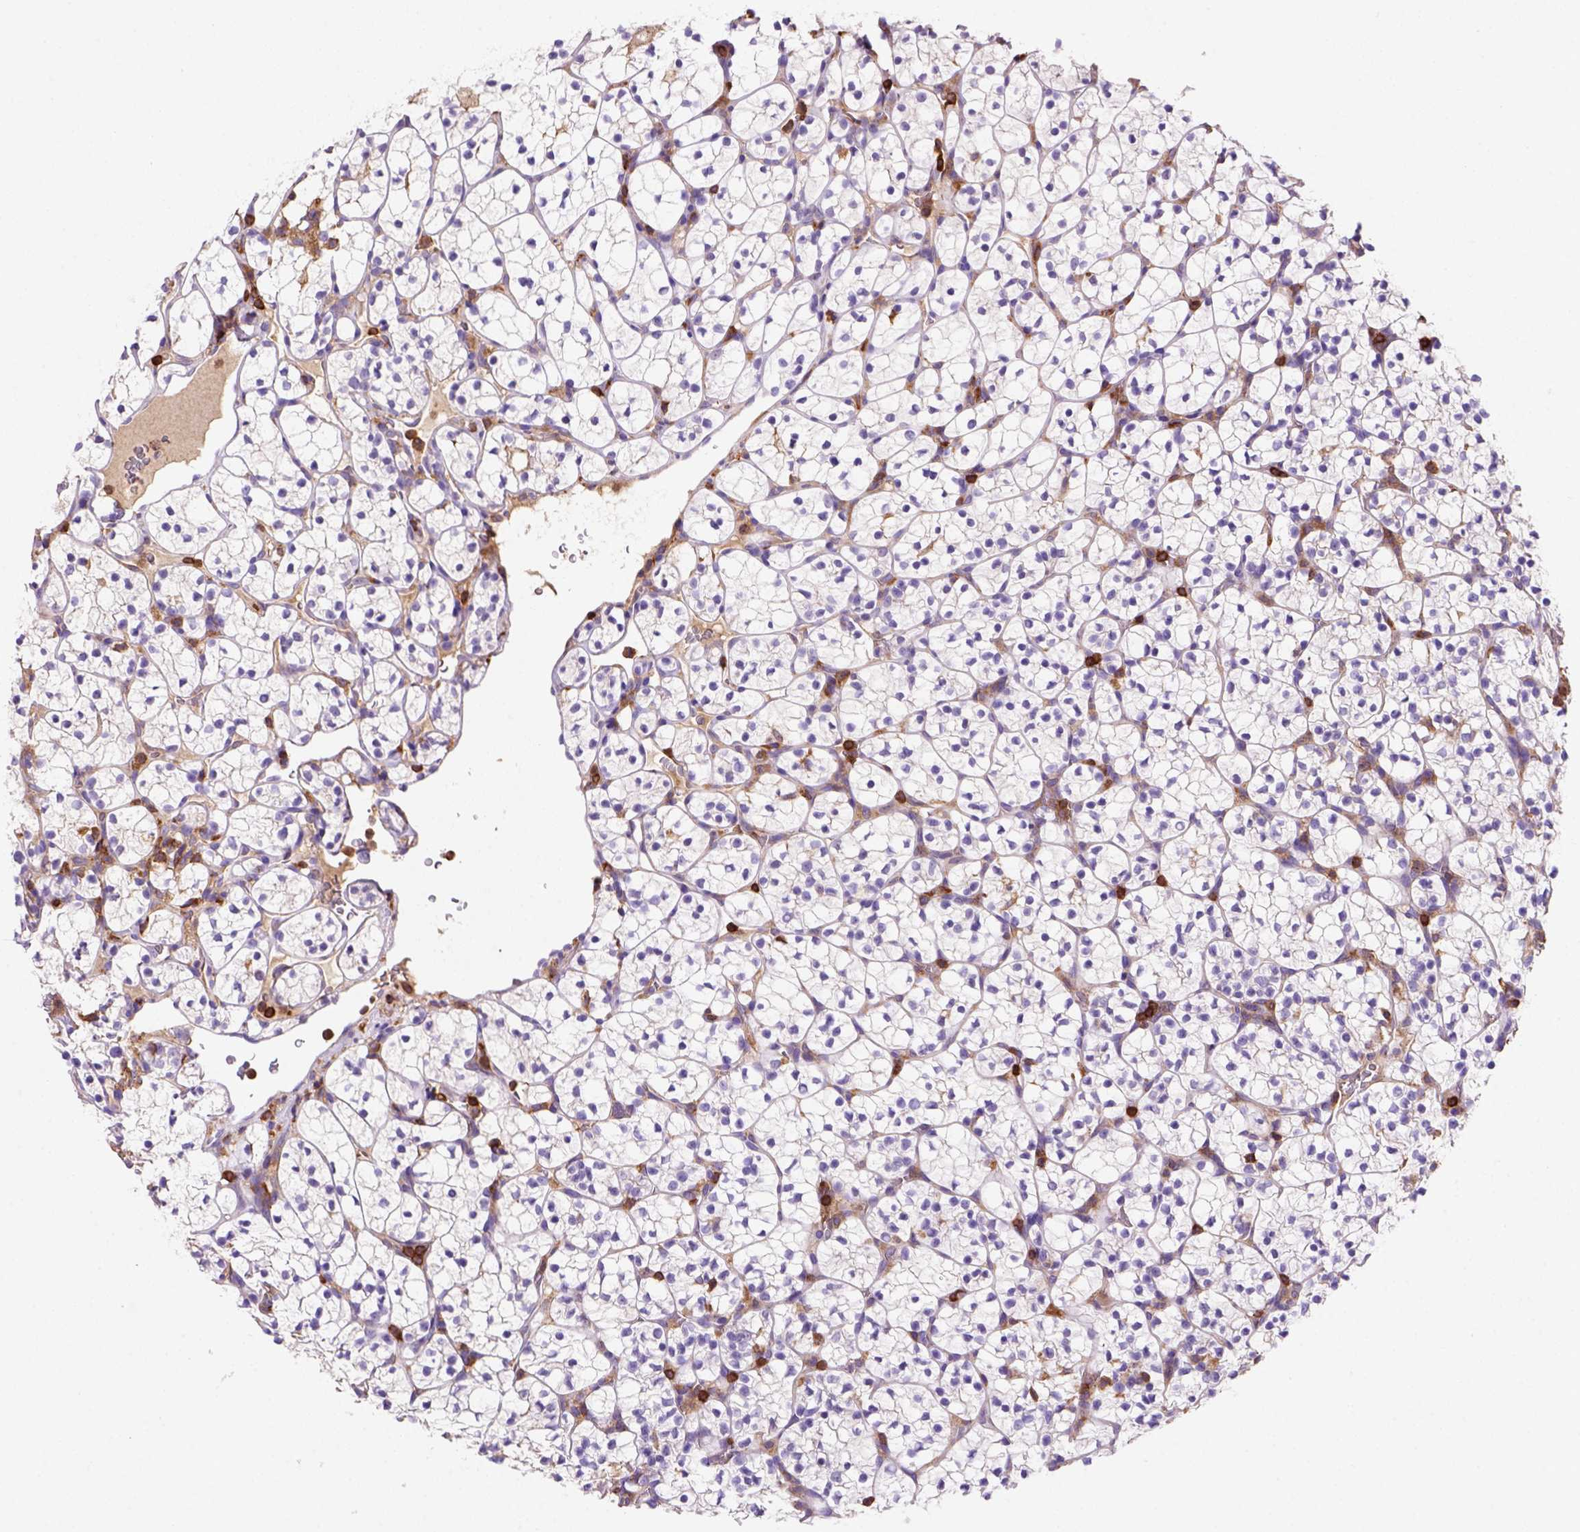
{"staining": {"intensity": "negative", "quantity": "none", "location": "none"}, "tissue": "renal cancer", "cell_type": "Tumor cells", "image_type": "cancer", "snomed": [{"axis": "morphology", "description": "Adenocarcinoma, NOS"}, {"axis": "topography", "description": "Kidney"}], "caption": "Renal cancer was stained to show a protein in brown. There is no significant expression in tumor cells.", "gene": "INPP5D", "patient": {"sex": "female", "age": 89}}